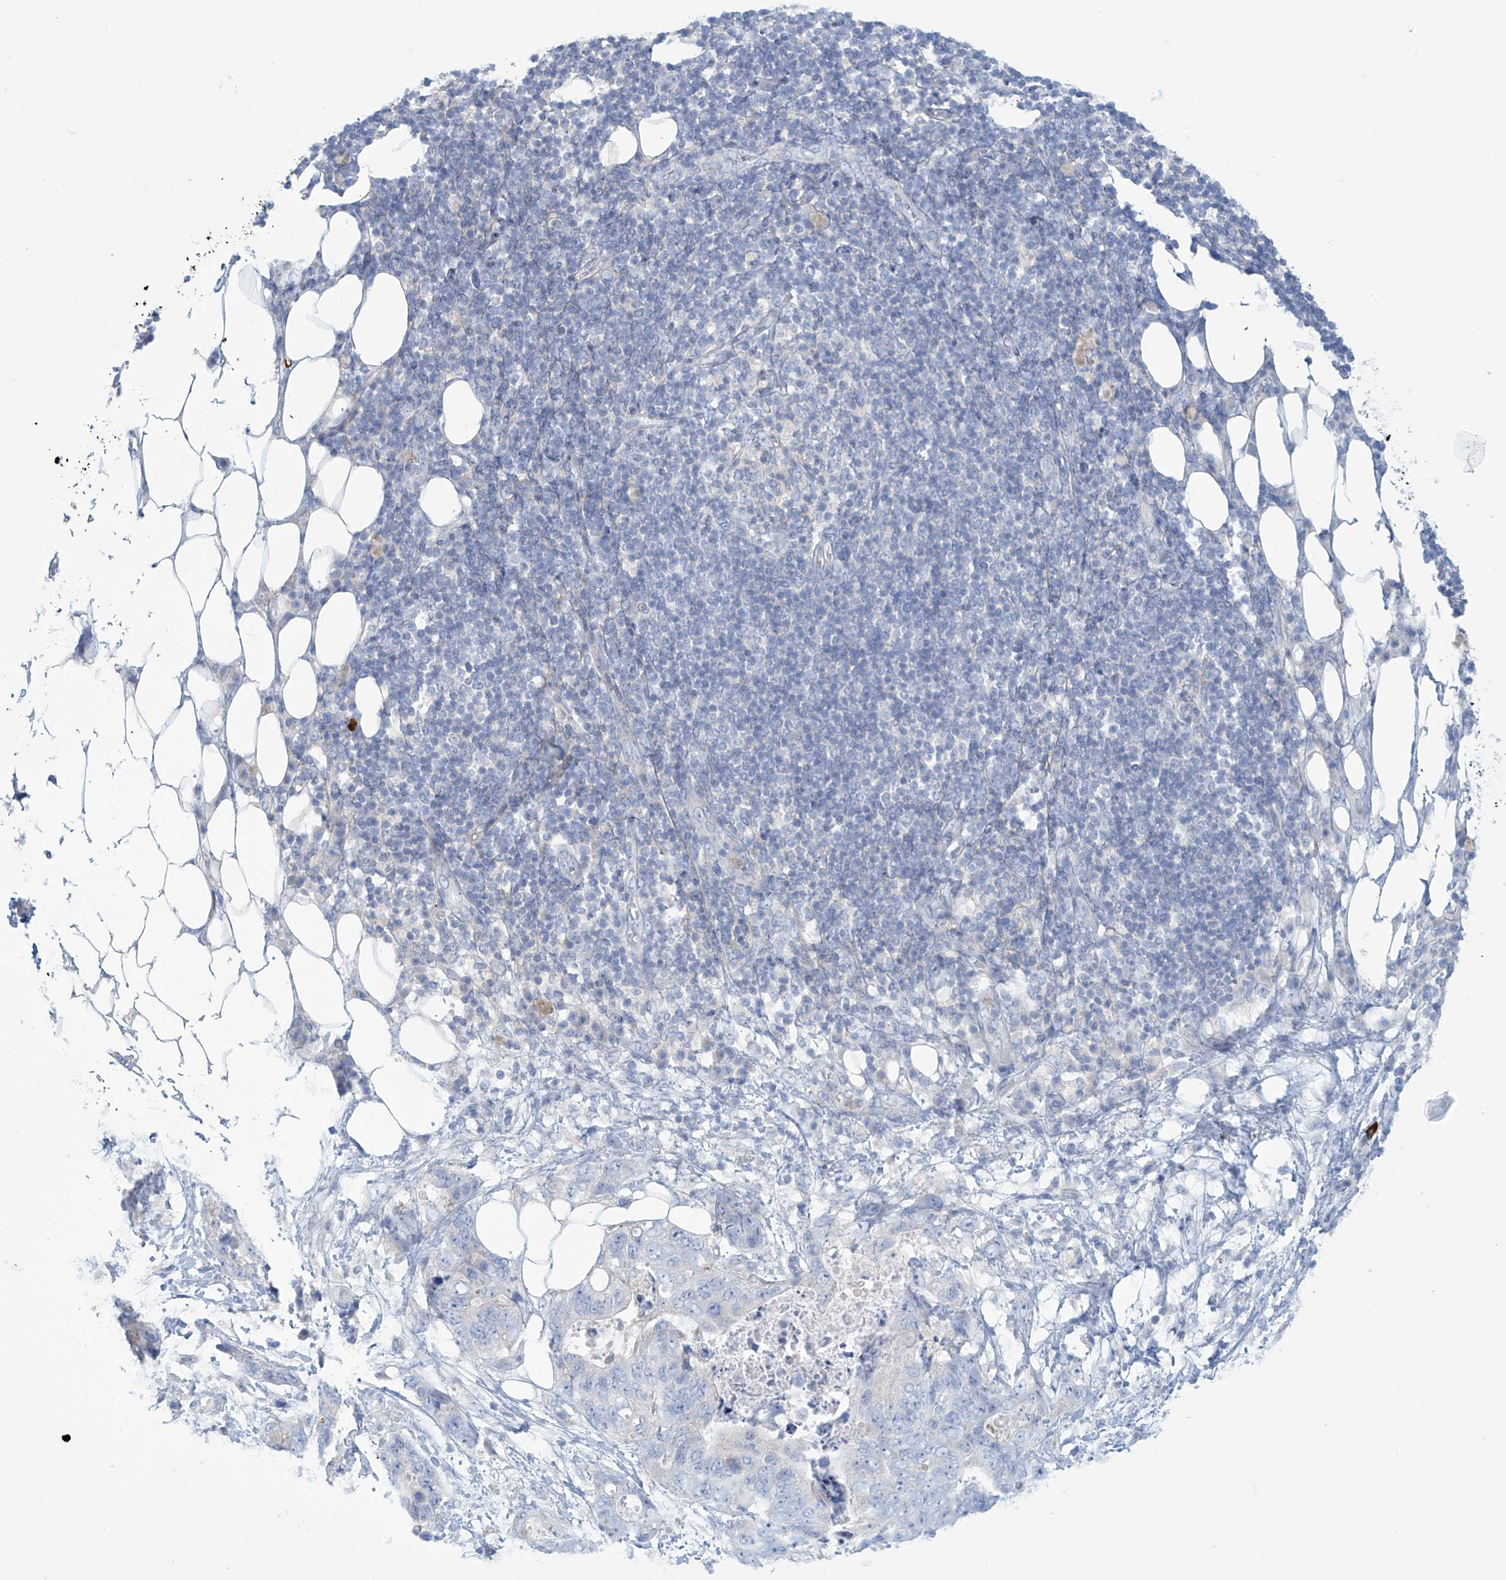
{"staining": {"intensity": "negative", "quantity": "none", "location": "none"}, "tissue": "stomach cancer", "cell_type": "Tumor cells", "image_type": "cancer", "snomed": [{"axis": "morphology", "description": "Adenocarcinoma, NOS"}, {"axis": "topography", "description": "Stomach"}], "caption": "Stomach adenocarcinoma was stained to show a protein in brown. There is no significant positivity in tumor cells.", "gene": "FABP2", "patient": {"sex": "female", "age": 89}}